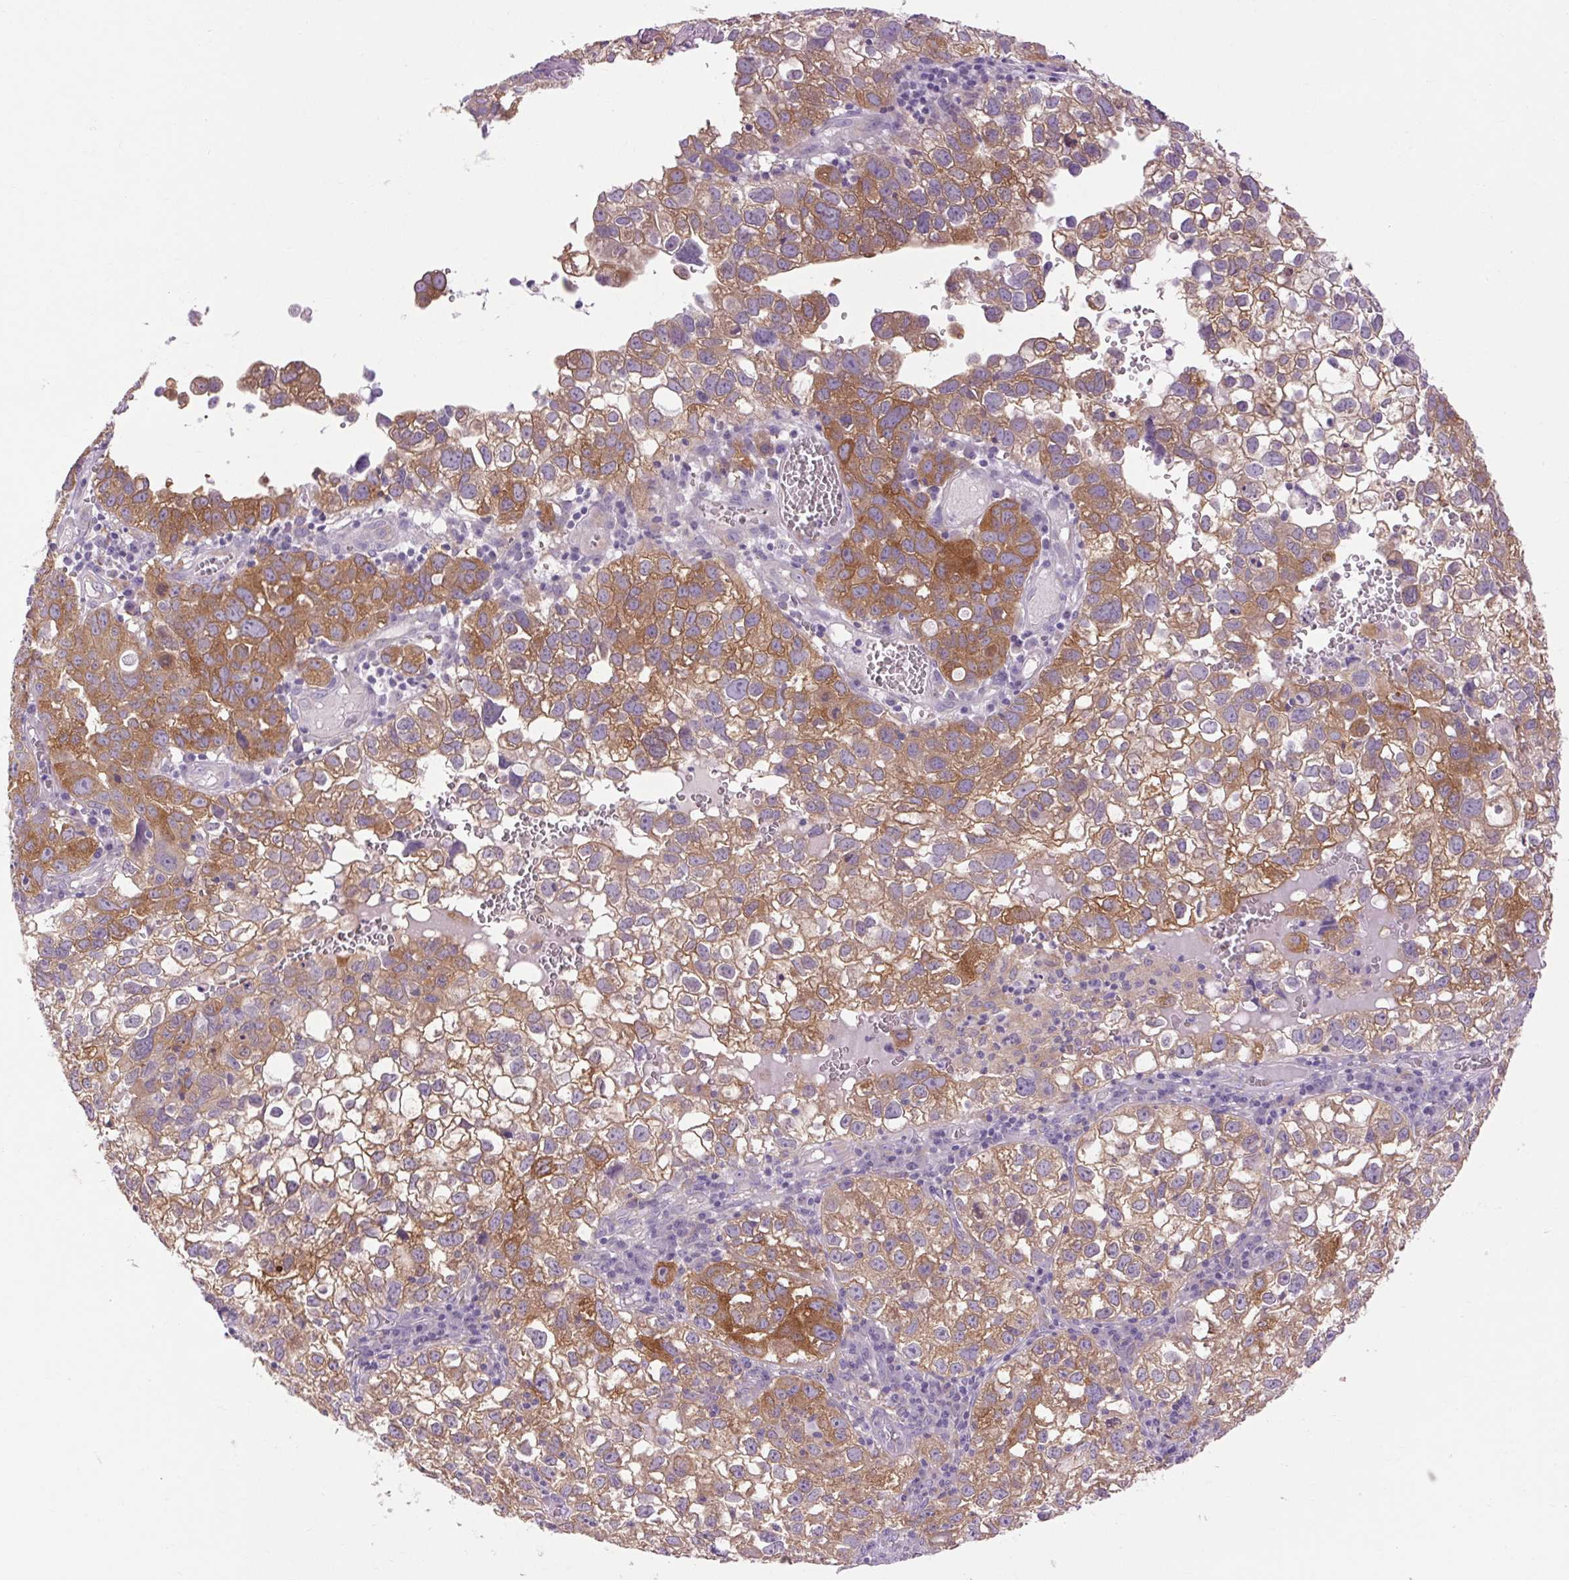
{"staining": {"intensity": "moderate", "quantity": ">75%", "location": "cytoplasmic/membranous"}, "tissue": "cervical cancer", "cell_type": "Tumor cells", "image_type": "cancer", "snomed": [{"axis": "morphology", "description": "Squamous cell carcinoma, NOS"}, {"axis": "topography", "description": "Cervix"}], "caption": "Immunohistochemical staining of cervical squamous cell carcinoma exhibits moderate cytoplasmic/membranous protein expression in about >75% of tumor cells.", "gene": "SOWAHC", "patient": {"sex": "female", "age": 55}}